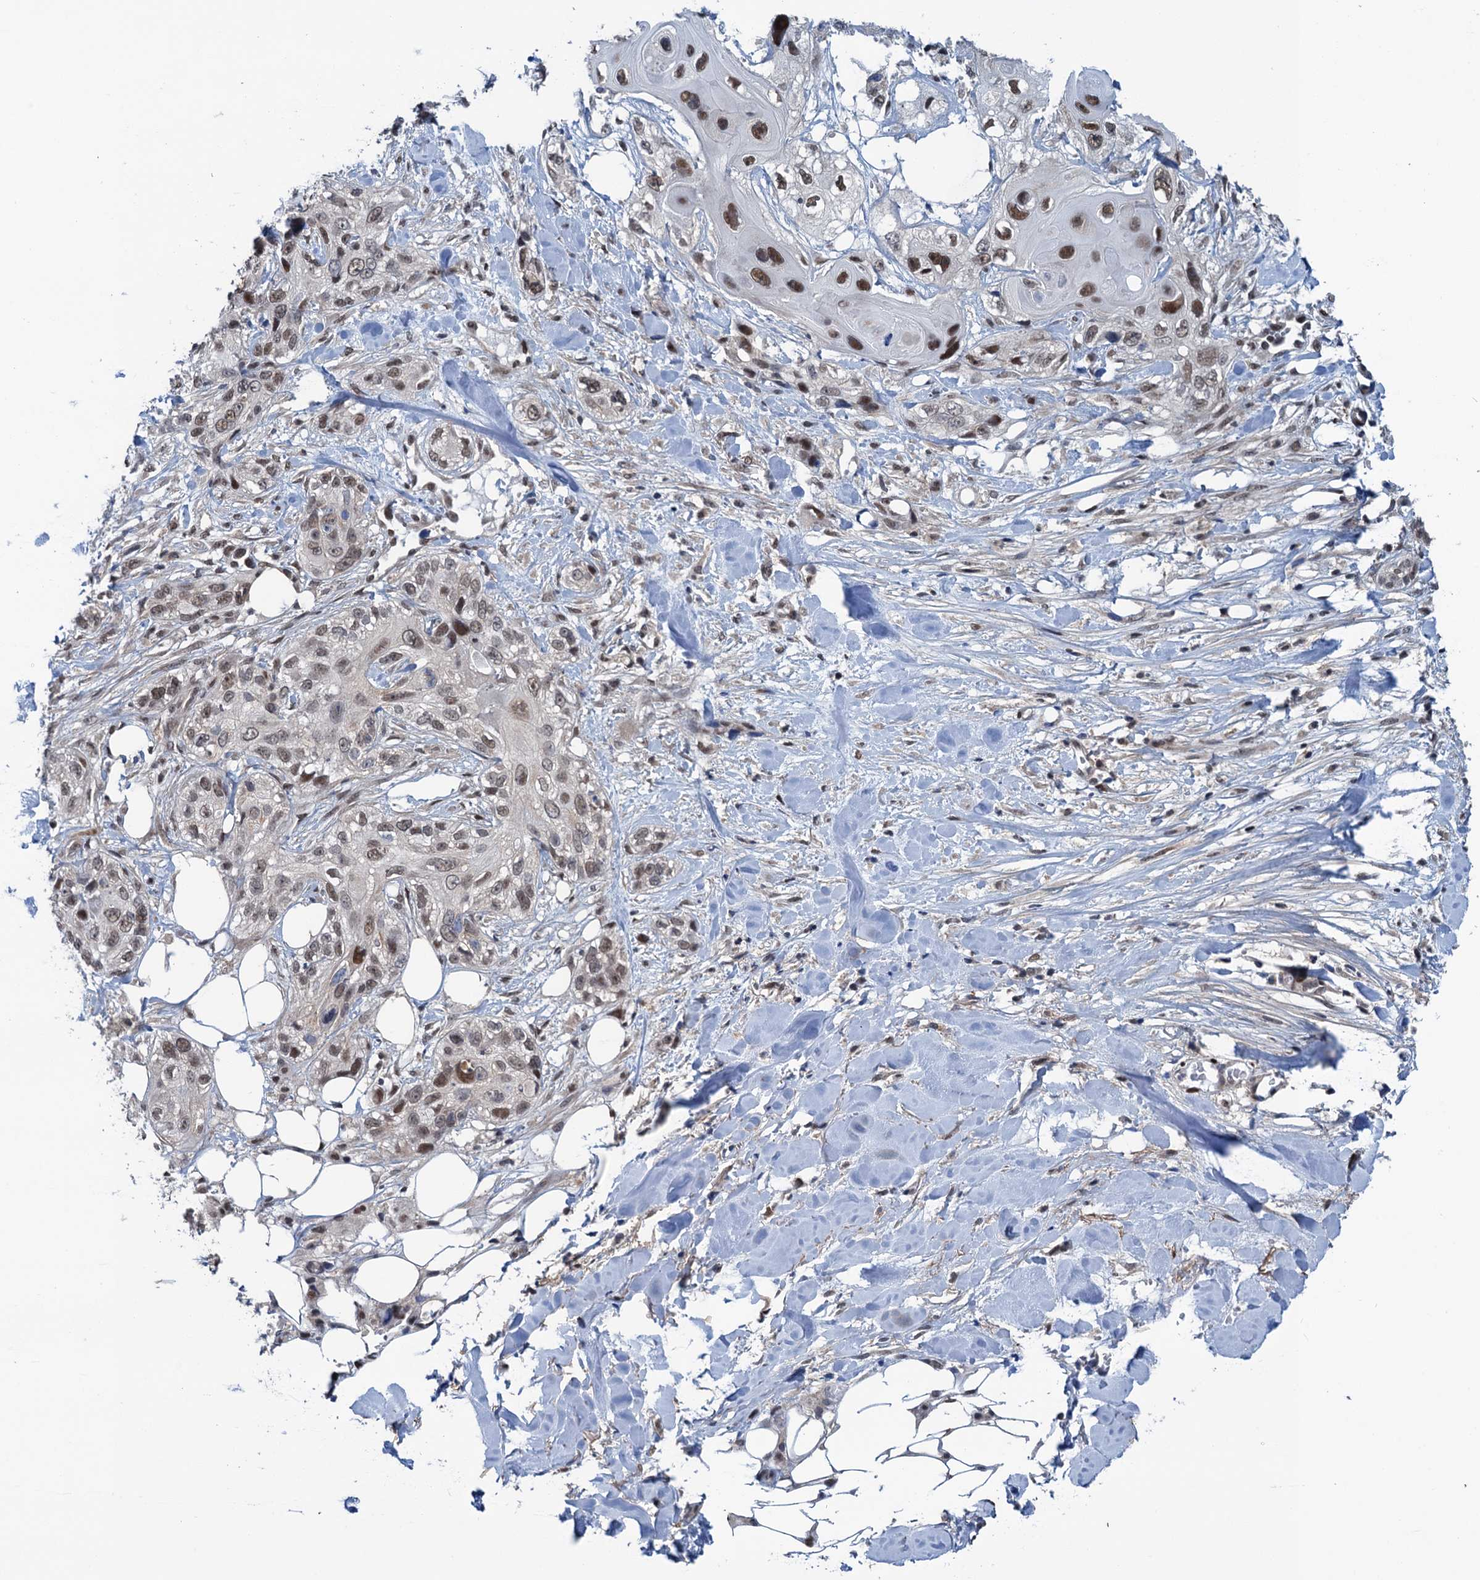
{"staining": {"intensity": "moderate", "quantity": ">75%", "location": "nuclear"}, "tissue": "skin cancer", "cell_type": "Tumor cells", "image_type": "cancer", "snomed": [{"axis": "morphology", "description": "Normal tissue, NOS"}, {"axis": "morphology", "description": "Squamous cell carcinoma, NOS"}, {"axis": "topography", "description": "Skin"}], "caption": "A micrograph of skin cancer stained for a protein exhibits moderate nuclear brown staining in tumor cells.", "gene": "SAE1", "patient": {"sex": "male", "age": 72}}